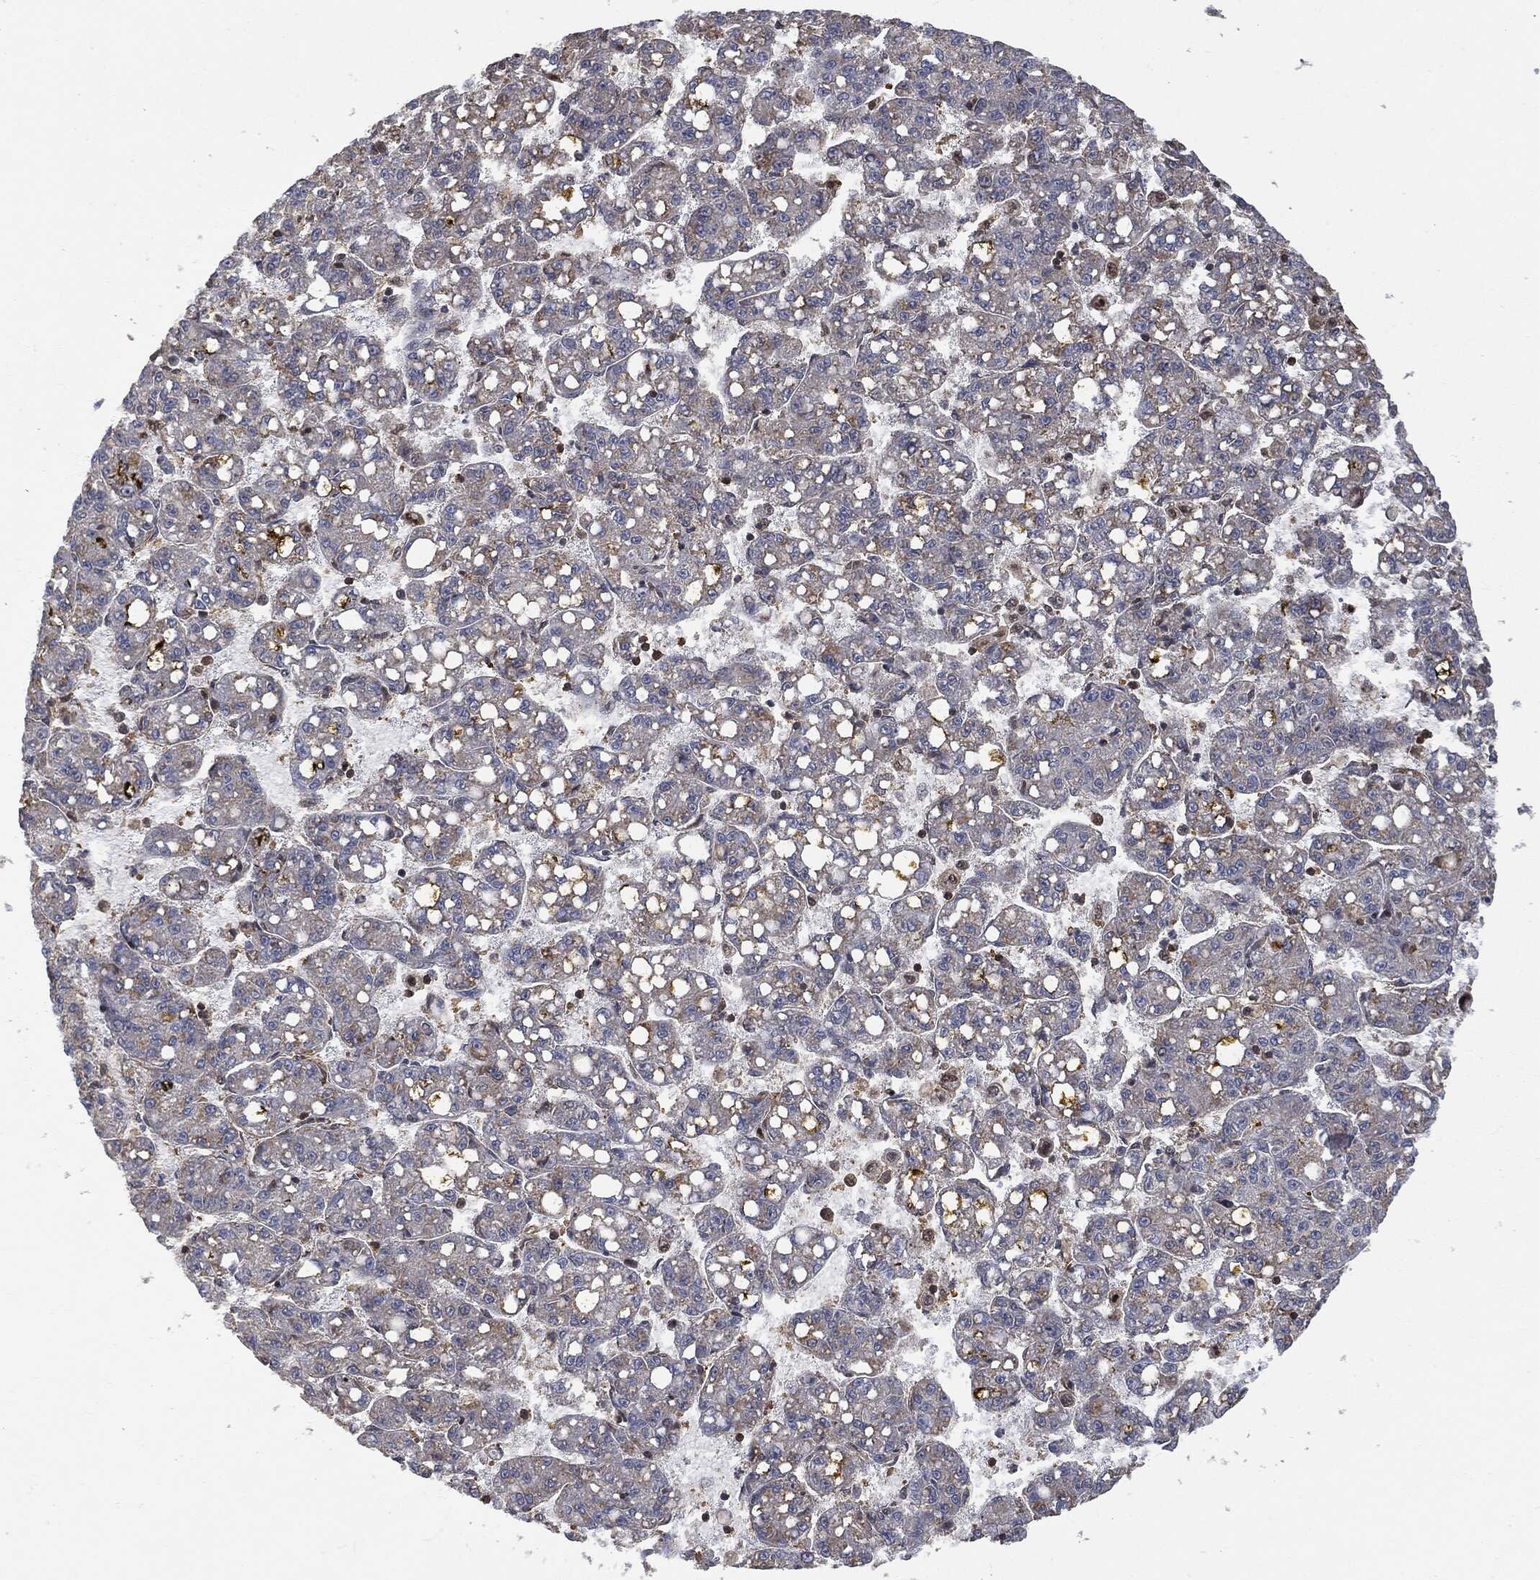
{"staining": {"intensity": "negative", "quantity": "none", "location": "none"}, "tissue": "liver cancer", "cell_type": "Tumor cells", "image_type": "cancer", "snomed": [{"axis": "morphology", "description": "Carcinoma, Hepatocellular, NOS"}, {"axis": "topography", "description": "Liver"}], "caption": "The photomicrograph shows no significant expression in tumor cells of liver hepatocellular carcinoma.", "gene": "PSMB10", "patient": {"sex": "female", "age": 65}}